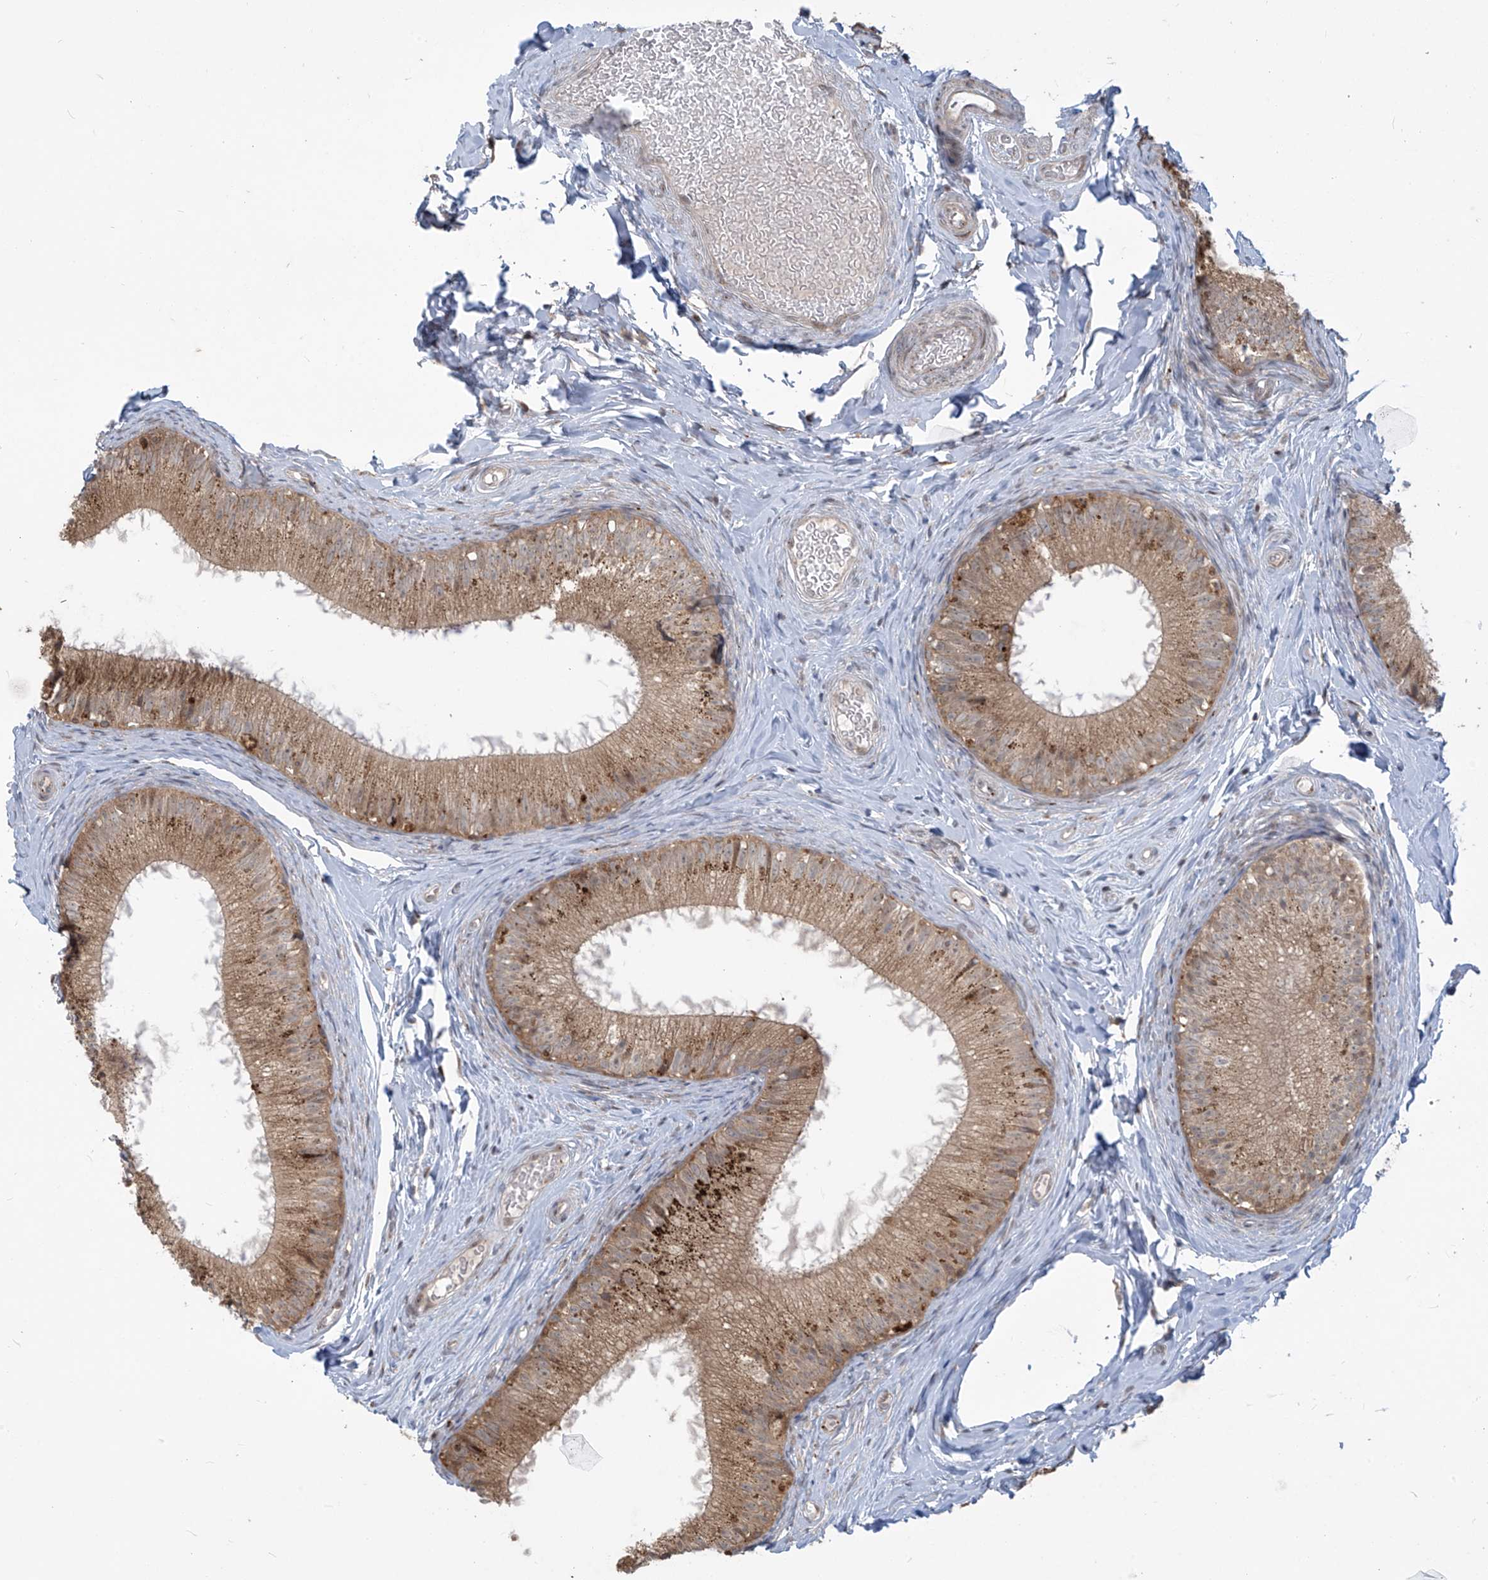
{"staining": {"intensity": "strong", "quantity": "25%-75%", "location": "cytoplasmic/membranous"}, "tissue": "epididymis", "cell_type": "Glandular cells", "image_type": "normal", "snomed": [{"axis": "morphology", "description": "Normal tissue, NOS"}, {"axis": "topography", "description": "Epididymis"}], "caption": "High-power microscopy captured an immunohistochemistry (IHC) photomicrograph of unremarkable epididymis, revealing strong cytoplasmic/membranous staining in approximately 25%-75% of glandular cells.", "gene": "PLEKHM3", "patient": {"sex": "male", "age": 34}}